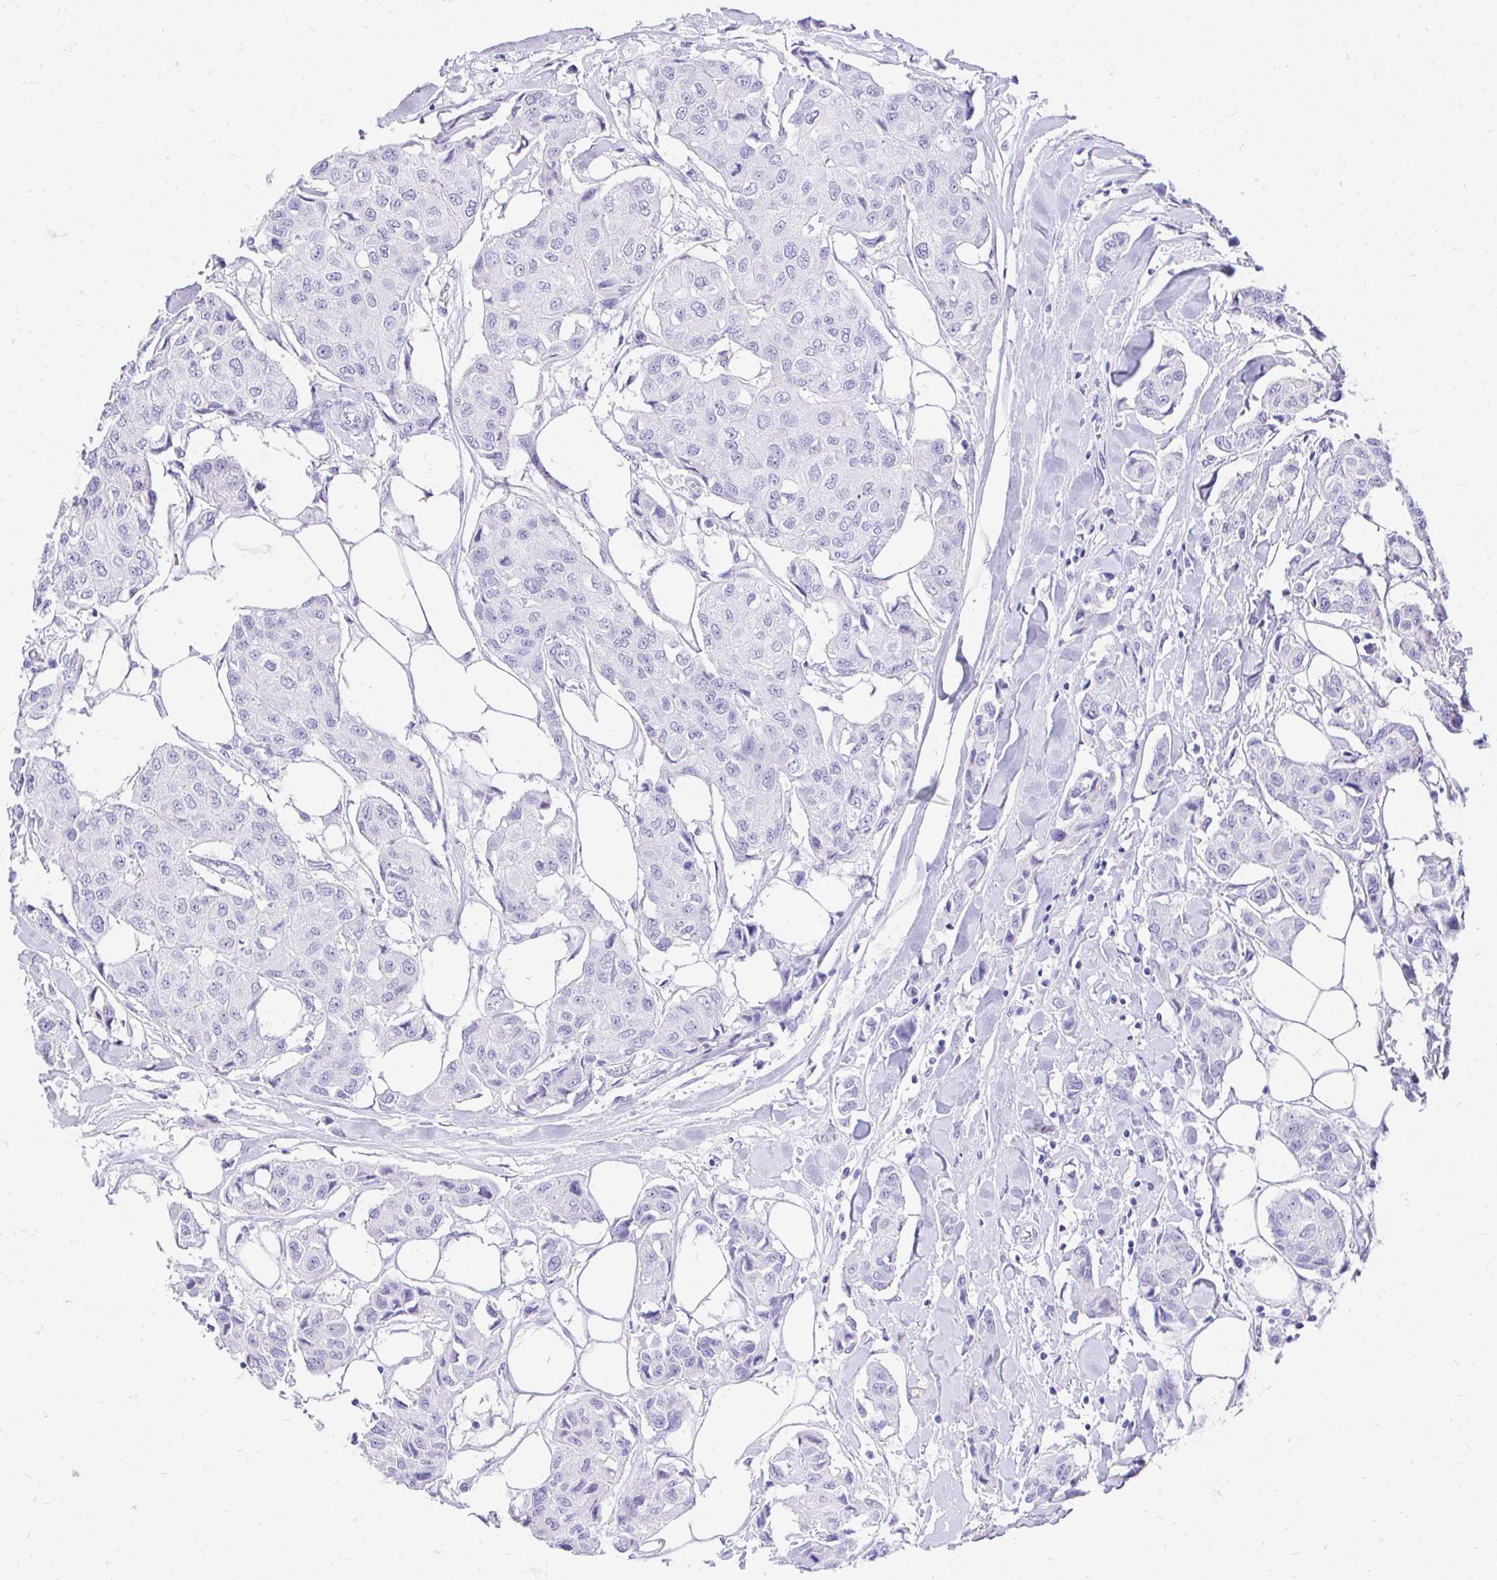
{"staining": {"intensity": "negative", "quantity": "none", "location": "none"}, "tissue": "breast cancer", "cell_type": "Tumor cells", "image_type": "cancer", "snomed": [{"axis": "morphology", "description": "Duct carcinoma"}, {"axis": "topography", "description": "Breast"}, {"axis": "topography", "description": "Lymph node"}], "caption": "DAB (3,3'-diaminobenzidine) immunohistochemical staining of breast cancer (intraductal carcinoma) shows no significant expression in tumor cells.", "gene": "FATE1", "patient": {"sex": "female", "age": 80}}